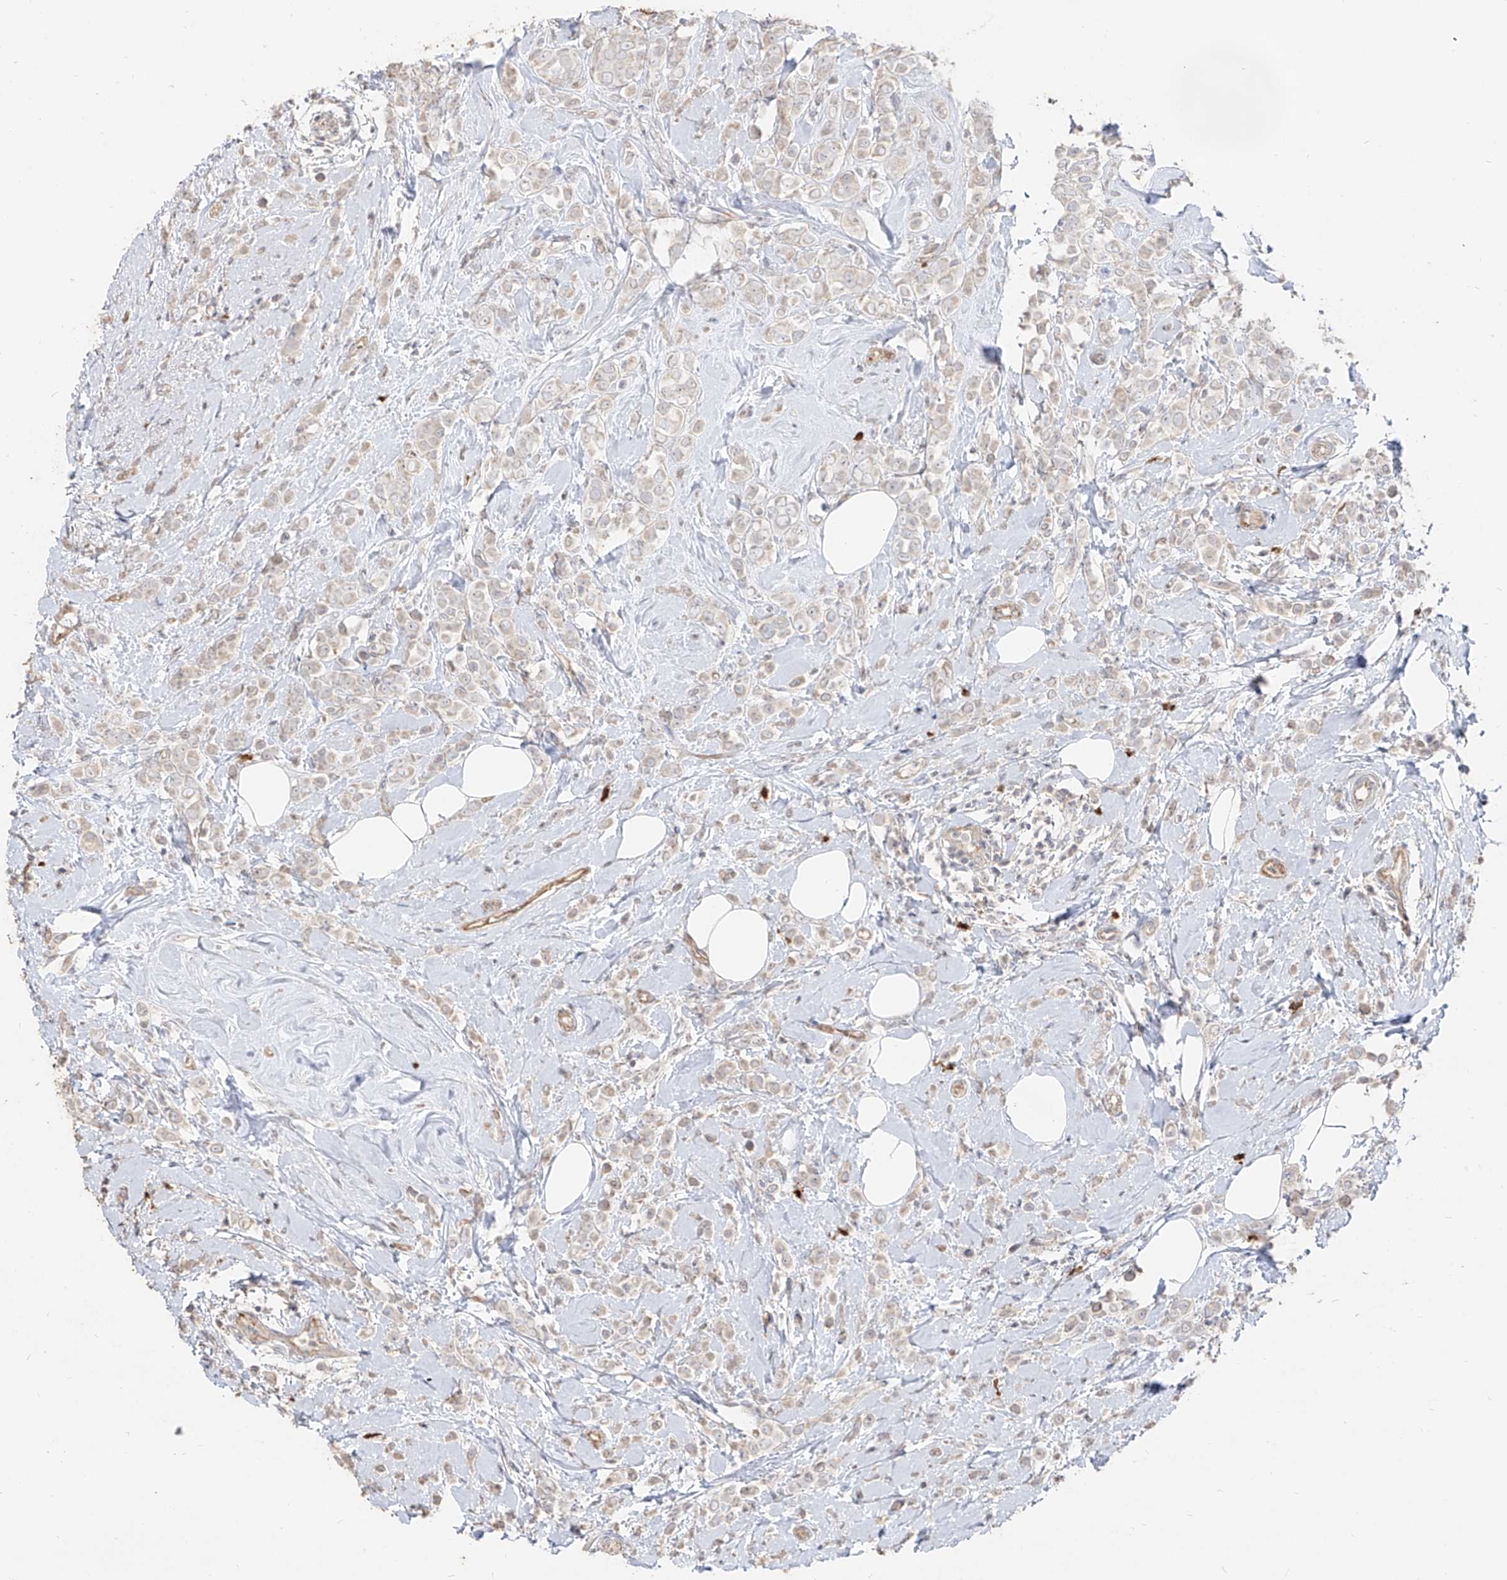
{"staining": {"intensity": "weak", "quantity": "<25%", "location": "cytoplasmic/membranous"}, "tissue": "breast cancer", "cell_type": "Tumor cells", "image_type": "cancer", "snomed": [{"axis": "morphology", "description": "Lobular carcinoma"}, {"axis": "topography", "description": "Breast"}], "caption": "Immunohistochemistry histopathology image of neoplastic tissue: lobular carcinoma (breast) stained with DAB (3,3'-diaminobenzidine) demonstrates no significant protein expression in tumor cells.", "gene": "ZNF227", "patient": {"sex": "female", "age": 47}}